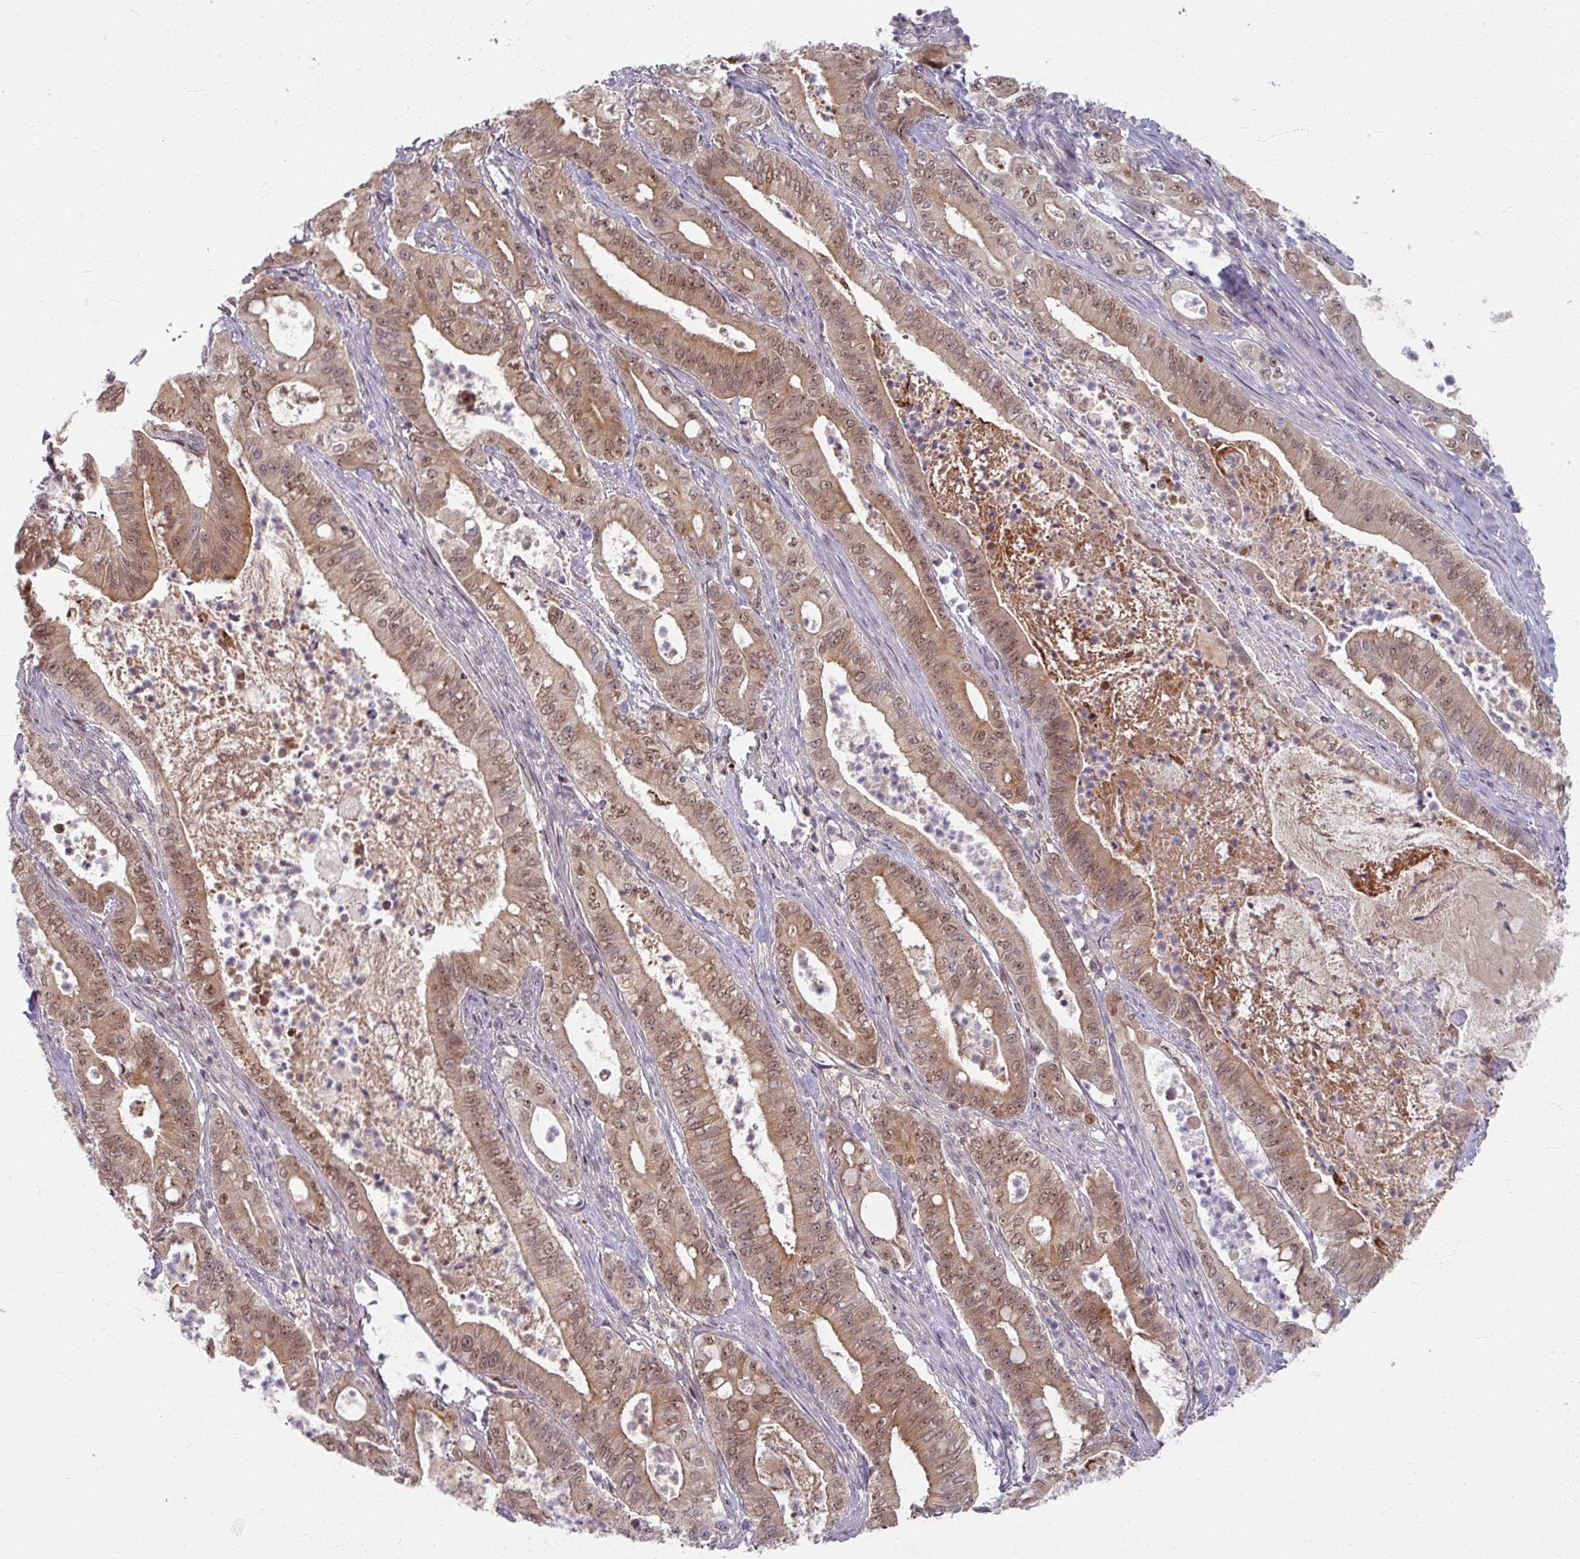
{"staining": {"intensity": "moderate", "quantity": ">75%", "location": "cytoplasmic/membranous,nuclear"}, "tissue": "pancreatic cancer", "cell_type": "Tumor cells", "image_type": "cancer", "snomed": [{"axis": "morphology", "description": "Adenocarcinoma, NOS"}, {"axis": "topography", "description": "Pancreas"}], "caption": "The image reveals a brown stain indicating the presence of a protein in the cytoplasmic/membranous and nuclear of tumor cells in pancreatic cancer (adenocarcinoma).", "gene": "KLC3", "patient": {"sex": "male", "age": 71}}